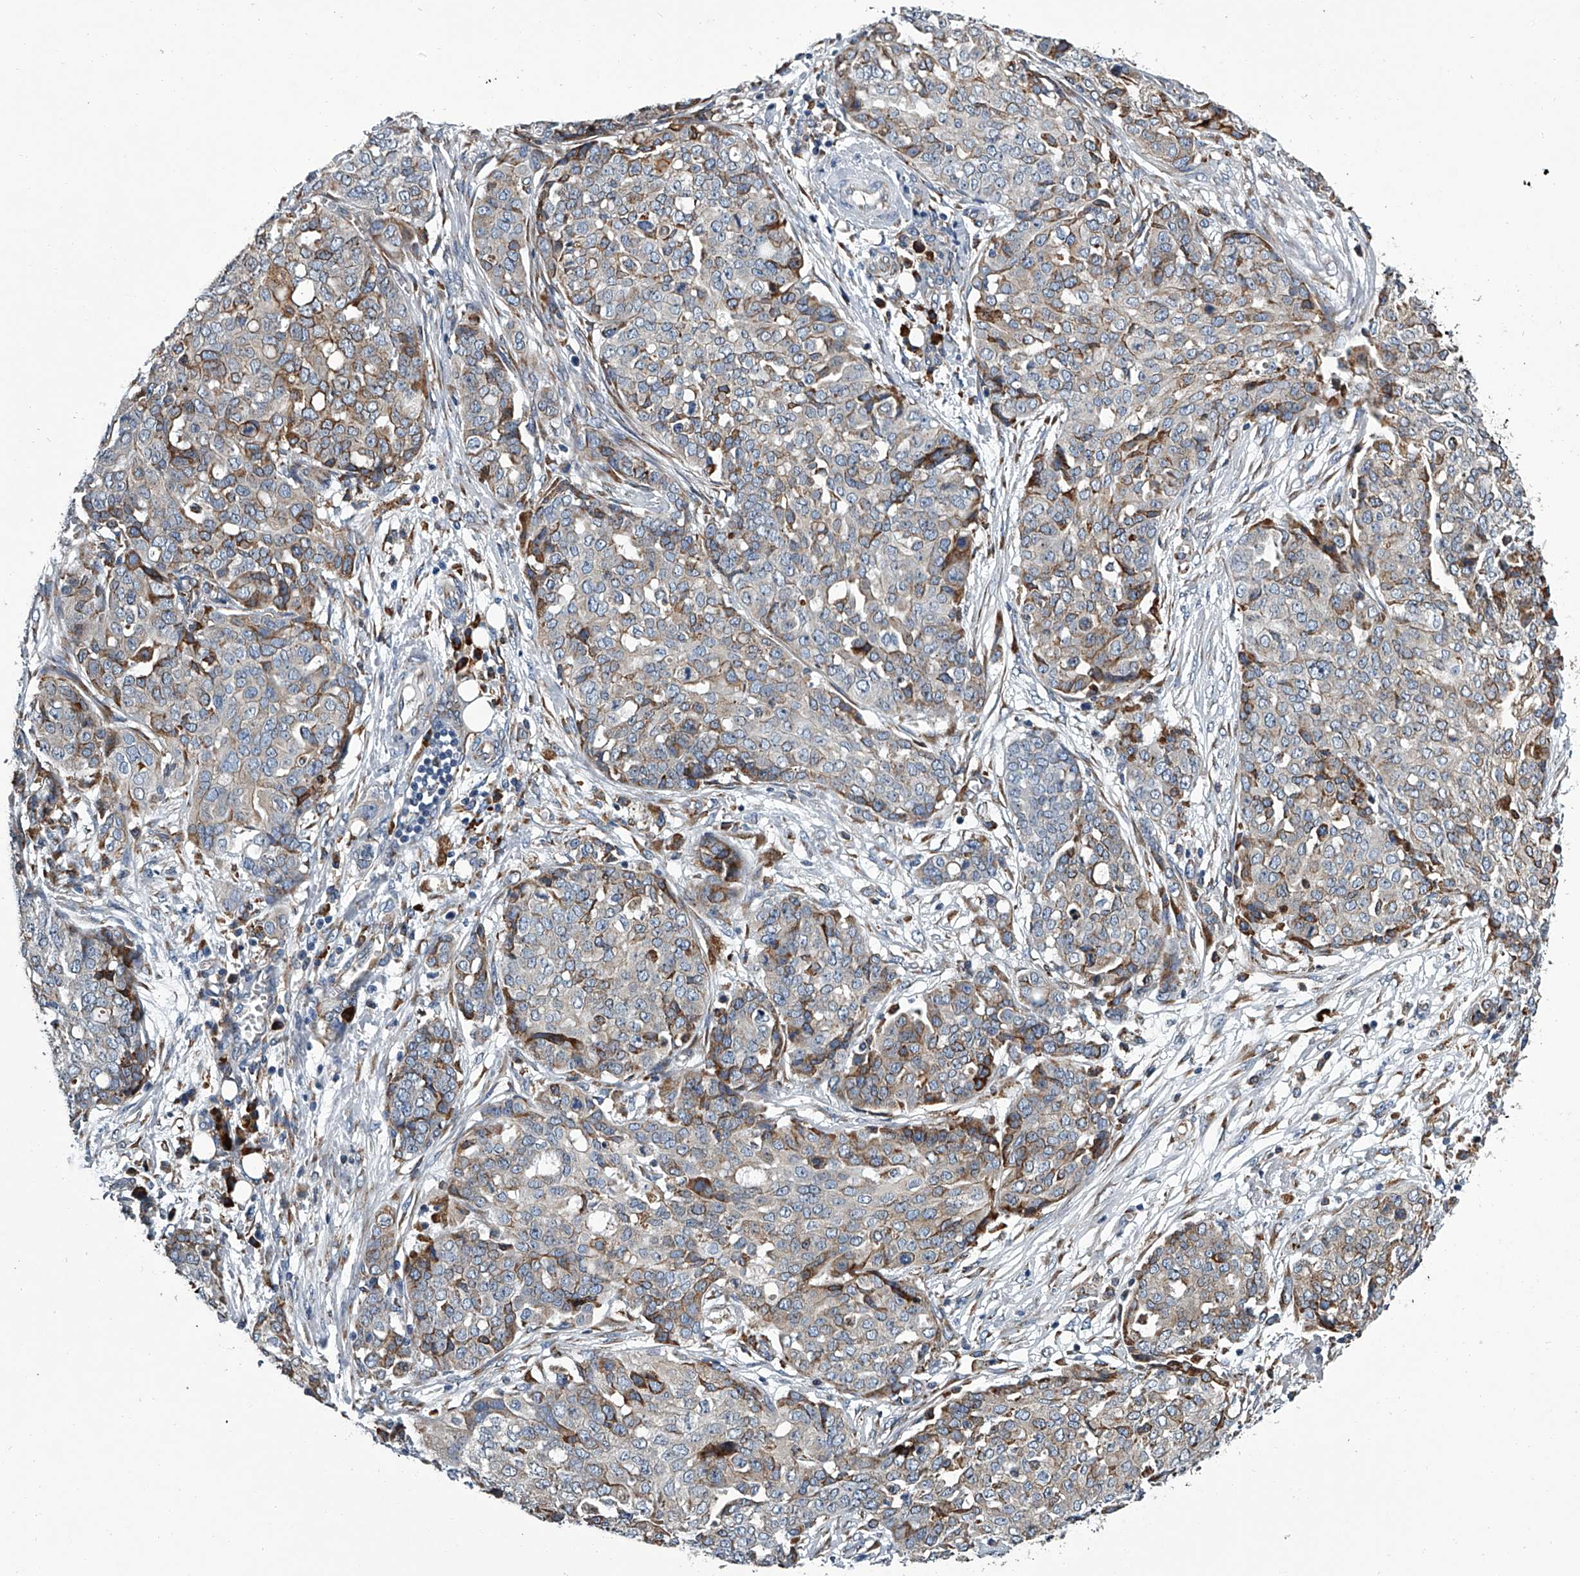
{"staining": {"intensity": "moderate", "quantity": "<25%", "location": "cytoplasmic/membranous"}, "tissue": "ovarian cancer", "cell_type": "Tumor cells", "image_type": "cancer", "snomed": [{"axis": "morphology", "description": "Cystadenocarcinoma, serous, NOS"}, {"axis": "topography", "description": "Soft tissue"}, {"axis": "topography", "description": "Ovary"}], "caption": "Human ovarian cancer stained for a protein (brown) displays moderate cytoplasmic/membranous positive expression in approximately <25% of tumor cells.", "gene": "TMEM63C", "patient": {"sex": "female", "age": 57}}